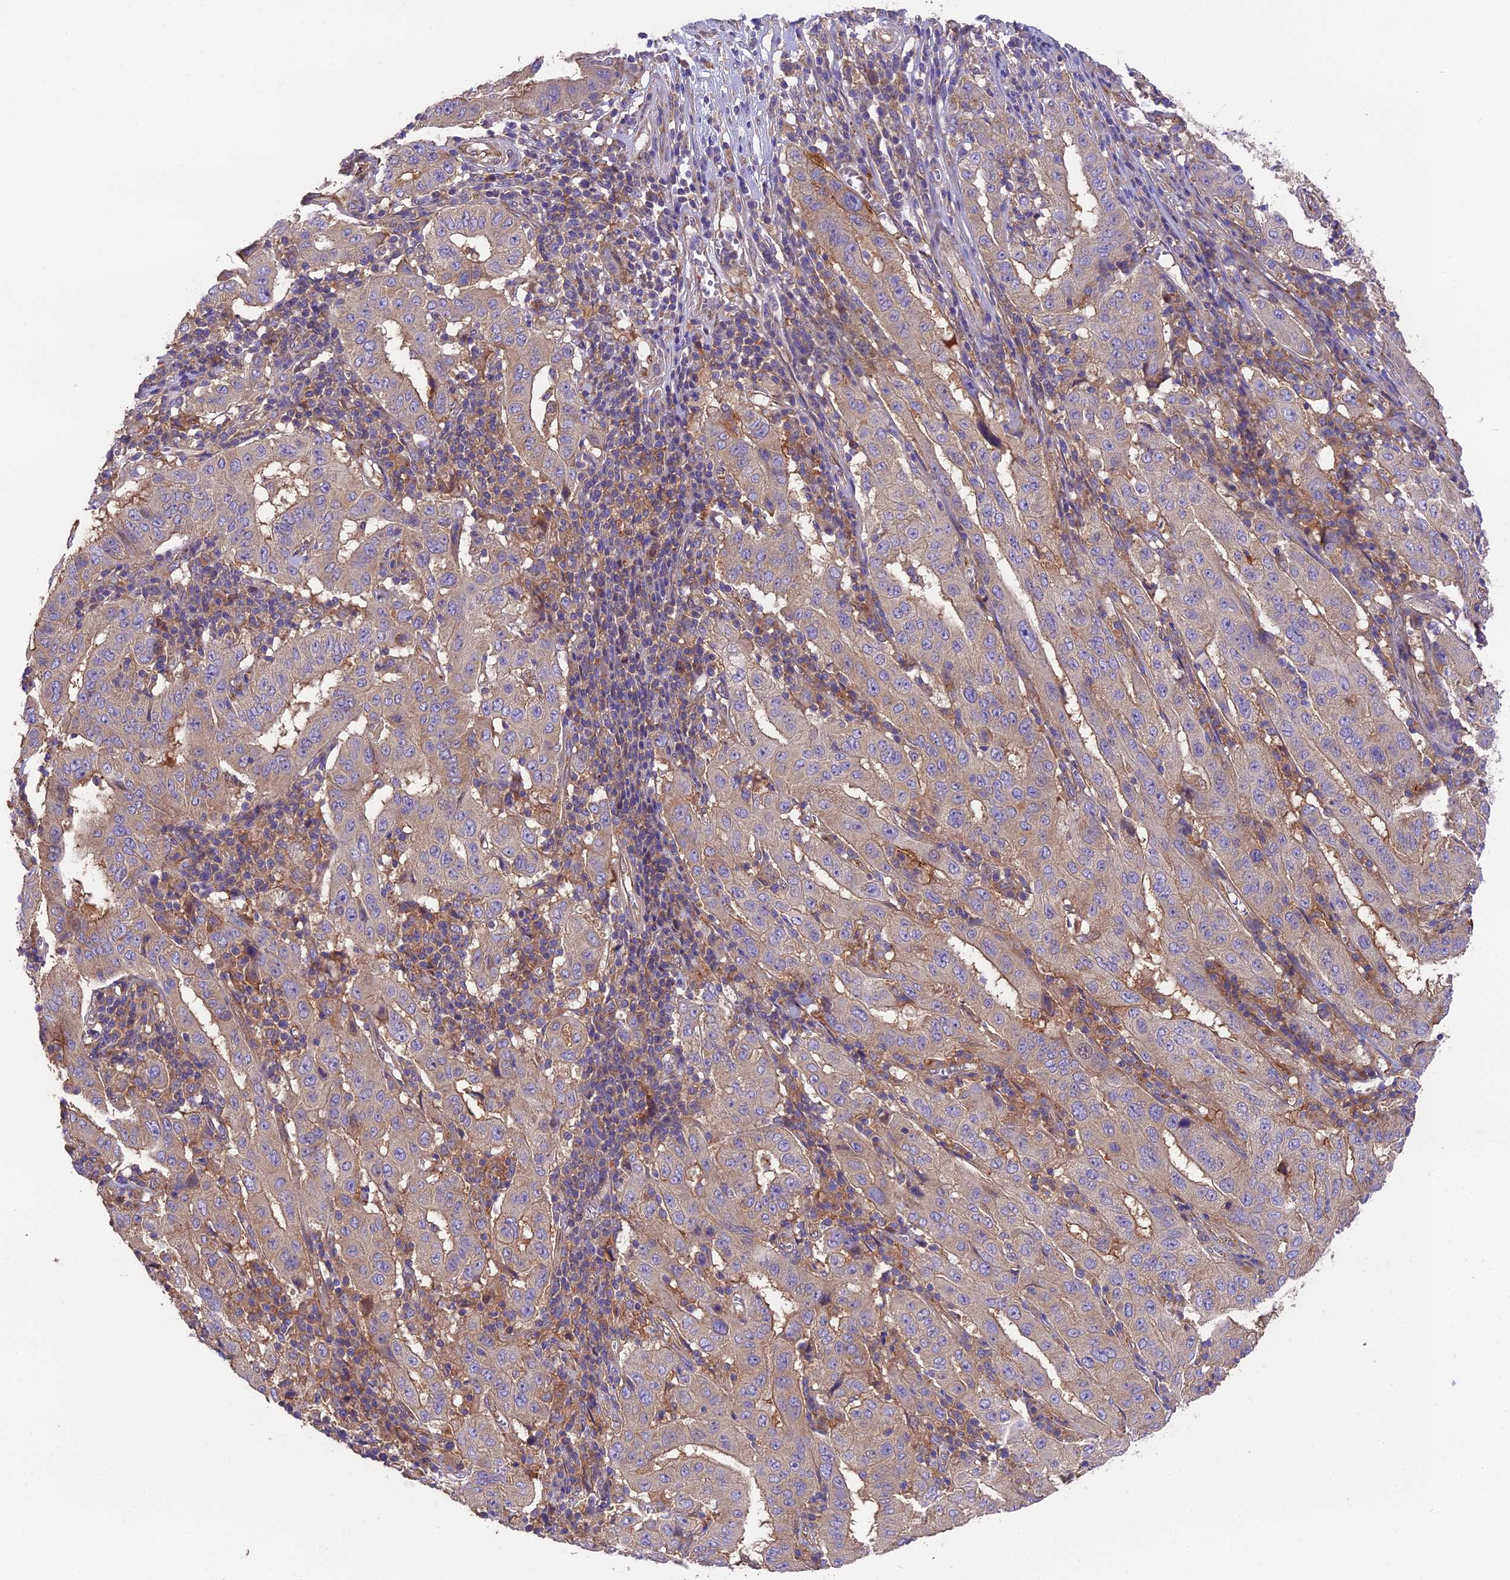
{"staining": {"intensity": "moderate", "quantity": "<25%", "location": "cytoplasmic/membranous"}, "tissue": "pancreatic cancer", "cell_type": "Tumor cells", "image_type": "cancer", "snomed": [{"axis": "morphology", "description": "Adenocarcinoma, NOS"}, {"axis": "topography", "description": "Pancreas"}], "caption": "Immunohistochemistry image of human pancreatic cancer stained for a protein (brown), which exhibits low levels of moderate cytoplasmic/membranous positivity in about <25% of tumor cells.", "gene": "BLOC1S4", "patient": {"sex": "male", "age": 63}}